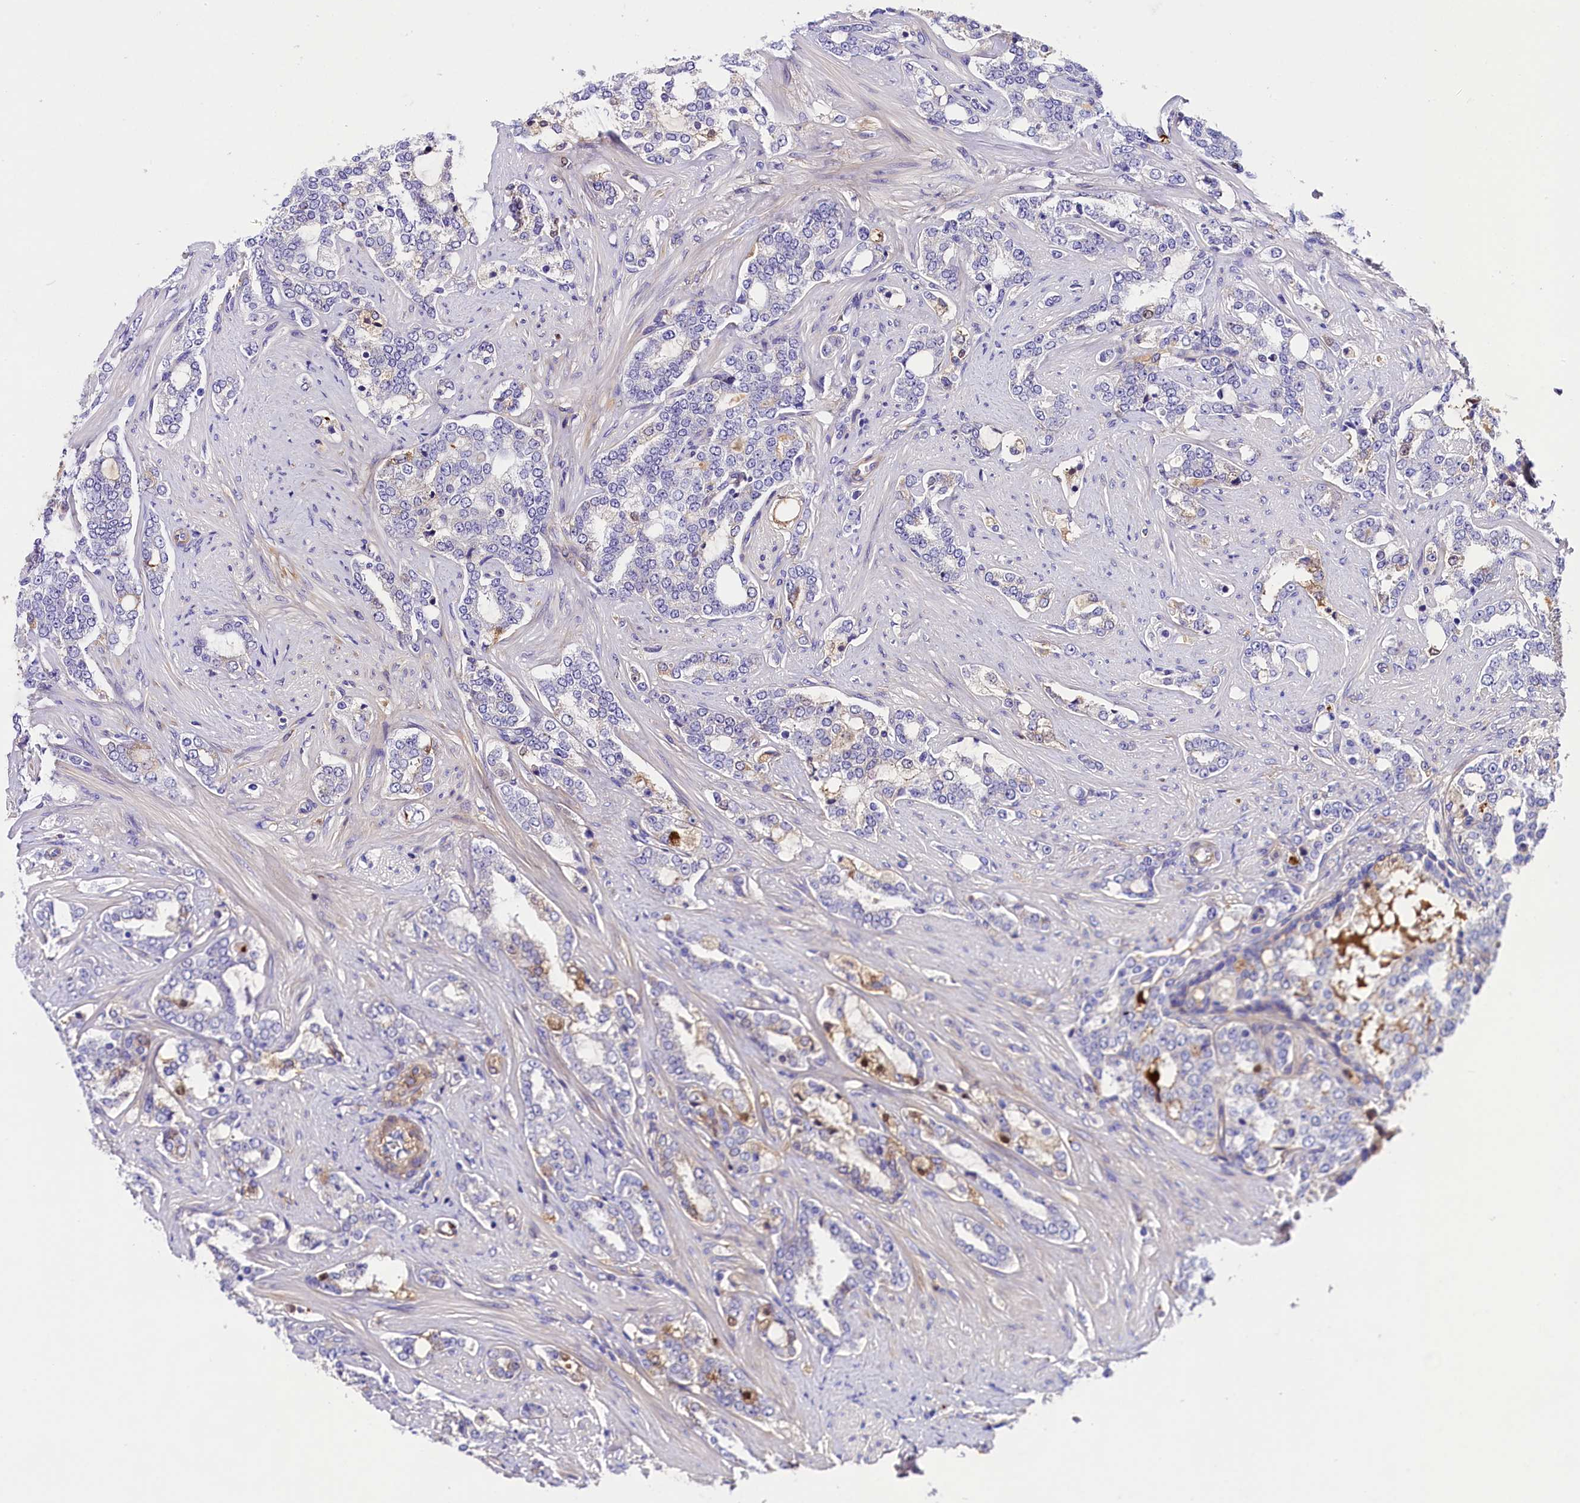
{"staining": {"intensity": "negative", "quantity": "none", "location": "none"}, "tissue": "prostate cancer", "cell_type": "Tumor cells", "image_type": "cancer", "snomed": [{"axis": "morphology", "description": "Adenocarcinoma, High grade"}, {"axis": "topography", "description": "Prostate"}], "caption": "IHC micrograph of neoplastic tissue: prostate adenocarcinoma (high-grade) stained with DAB (3,3'-diaminobenzidine) demonstrates no significant protein expression in tumor cells. (DAB (3,3'-diaminobenzidine) IHC, high magnification).", "gene": "SOD3", "patient": {"sex": "male", "age": 64}}